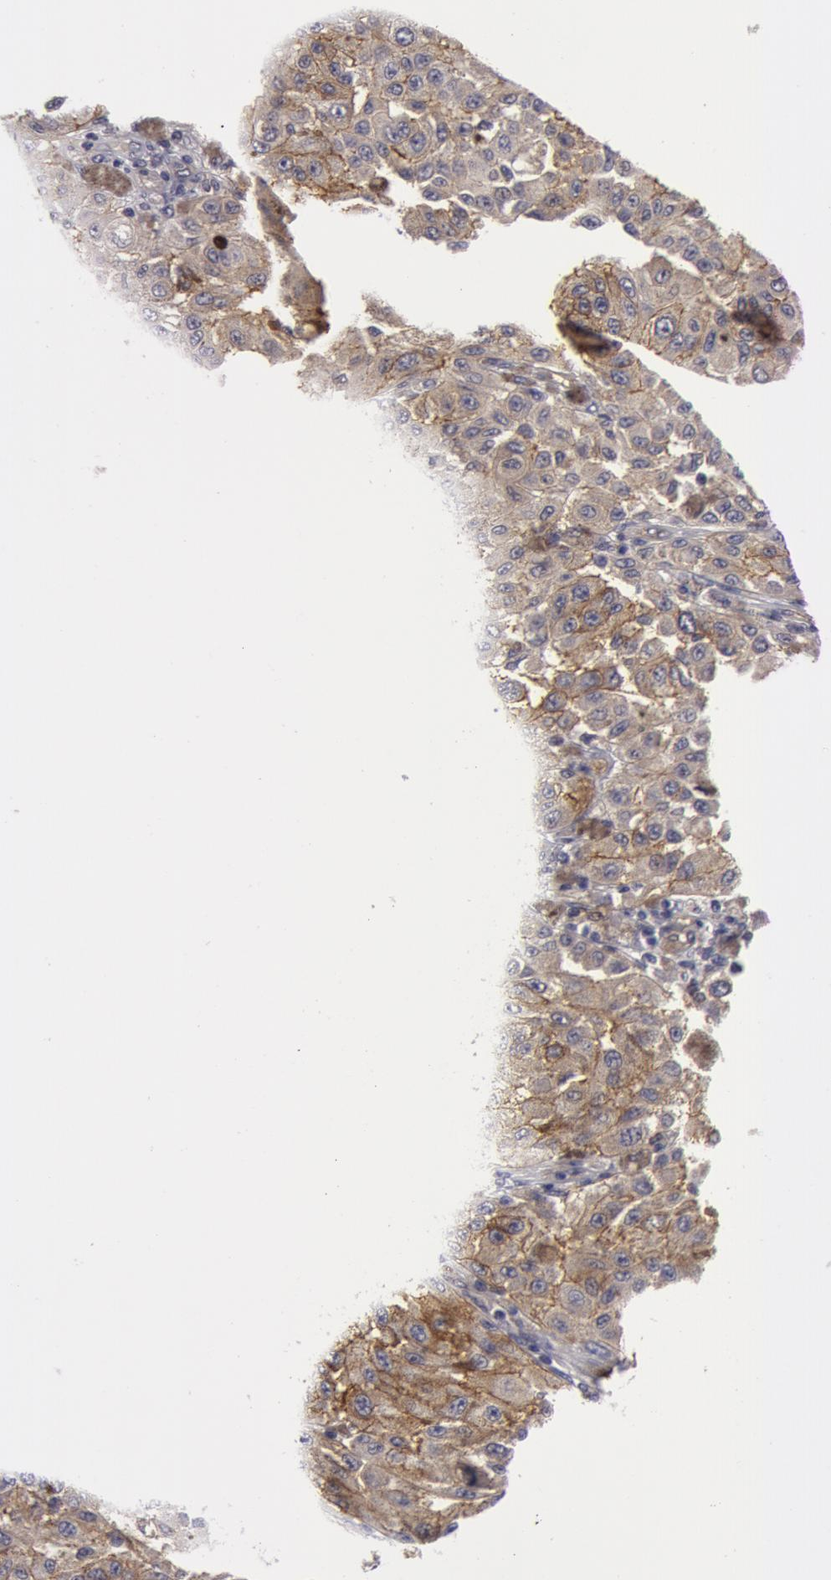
{"staining": {"intensity": "weak", "quantity": ">75%", "location": "cytoplasmic/membranous"}, "tissue": "melanoma", "cell_type": "Tumor cells", "image_type": "cancer", "snomed": [{"axis": "morphology", "description": "Malignant melanoma, NOS"}, {"axis": "topography", "description": "Skin"}], "caption": "Protein staining demonstrates weak cytoplasmic/membranous expression in approximately >75% of tumor cells in melanoma. The protein of interest is shown in brown color, while the nuclei are stained blue.", "gene": "IL23A", "patient": {"sex": "female", "age": 64}}